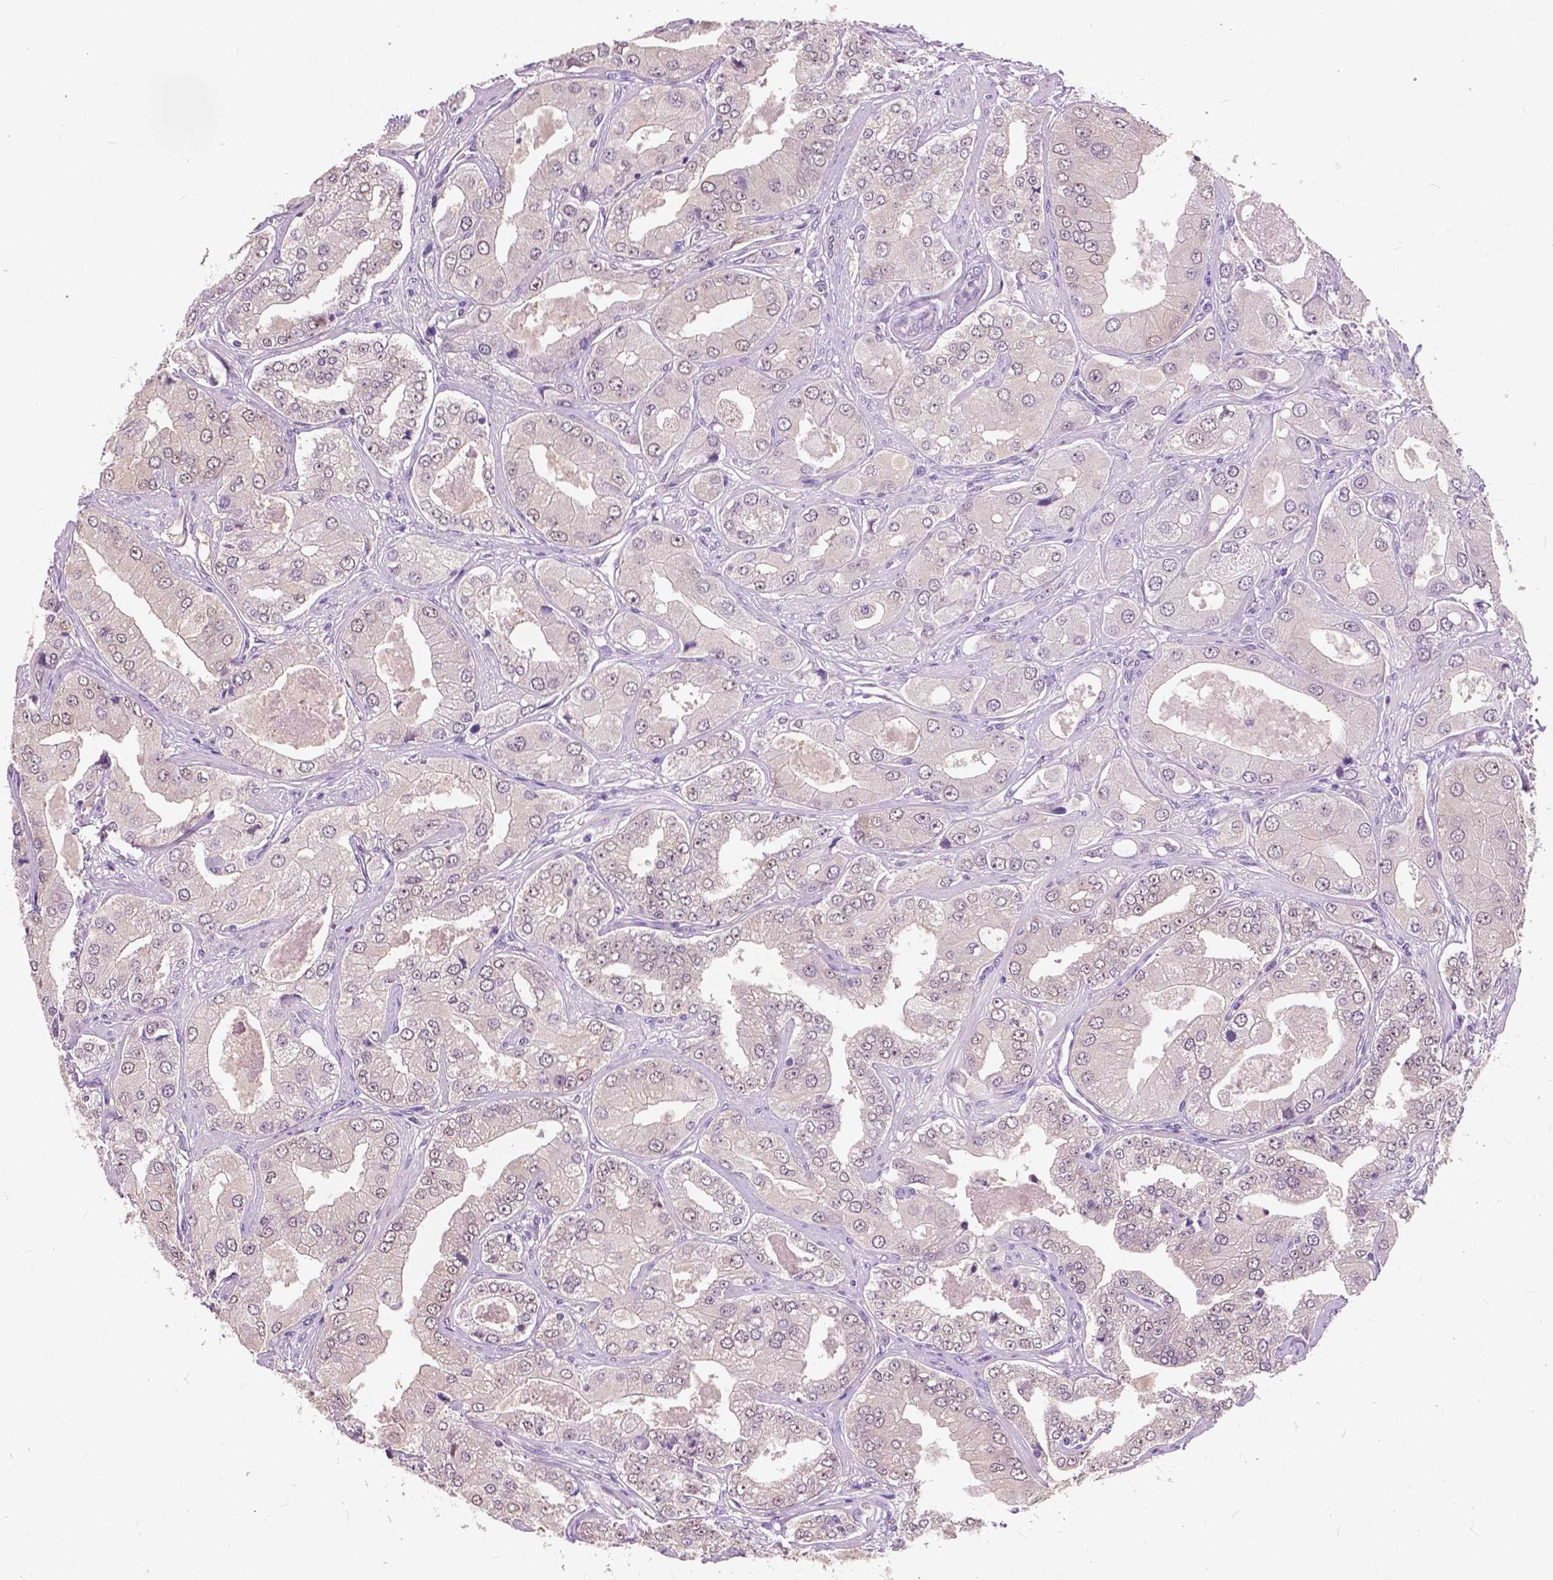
{"staining": {"intensity": "weak", "quantity": "<25%", "location": "nuclear"}, "tissue": "prostate cancer", "cell_type": "Tumor cells", "image_type": "cancer", "snomed": [{"axis": "morphology", "description": "Adenocarcinoma, Low grade"}, {"axis": "topography", "description": "Prostate"}], "caption": "Immunohistochemical staining of human low-grade adenocarcinoma (prostate) displays no significant staining in tumor cells.", "gene": "TKFC", "patient": {"sex": "male", "age": 60}}